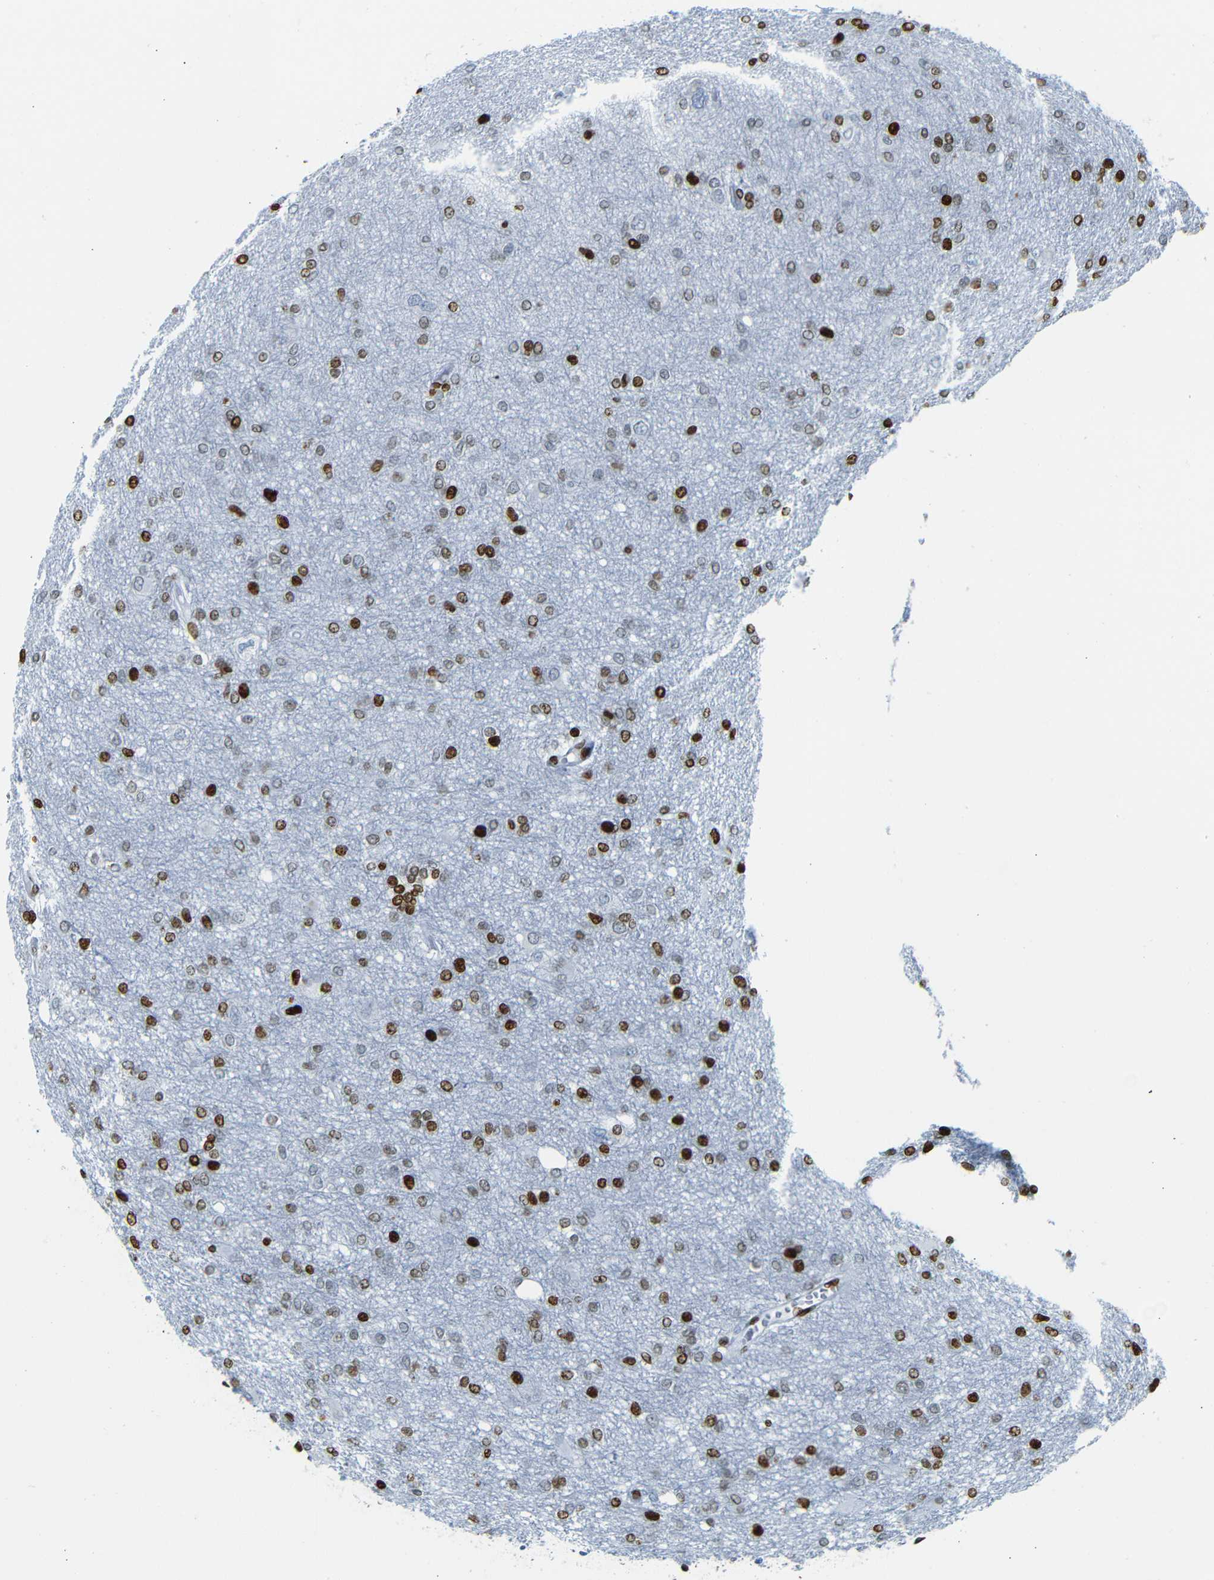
{"staining": {"intensity": "strong", "quantity": ">75%", "location": "nuclear"}, "tissue": "glioma", "cell_type": "Tumor cells", "image_type": "cancer", "snomed": [{"axis": "morphology", "description": "Glioma, malignant, High grade"}, {"axis": "topography", "description": "Brain"}], "caption": "Malignant glioma (high-grade) was stained to show a protein in brown. There is high levels of strong nuclear staining in approximately >75% of tumor cells. (Brightfield microscopy of DAB IHC at high magnification).", "gene": "NPIPB15", "patient": {"sex": "female", "age": 59}}